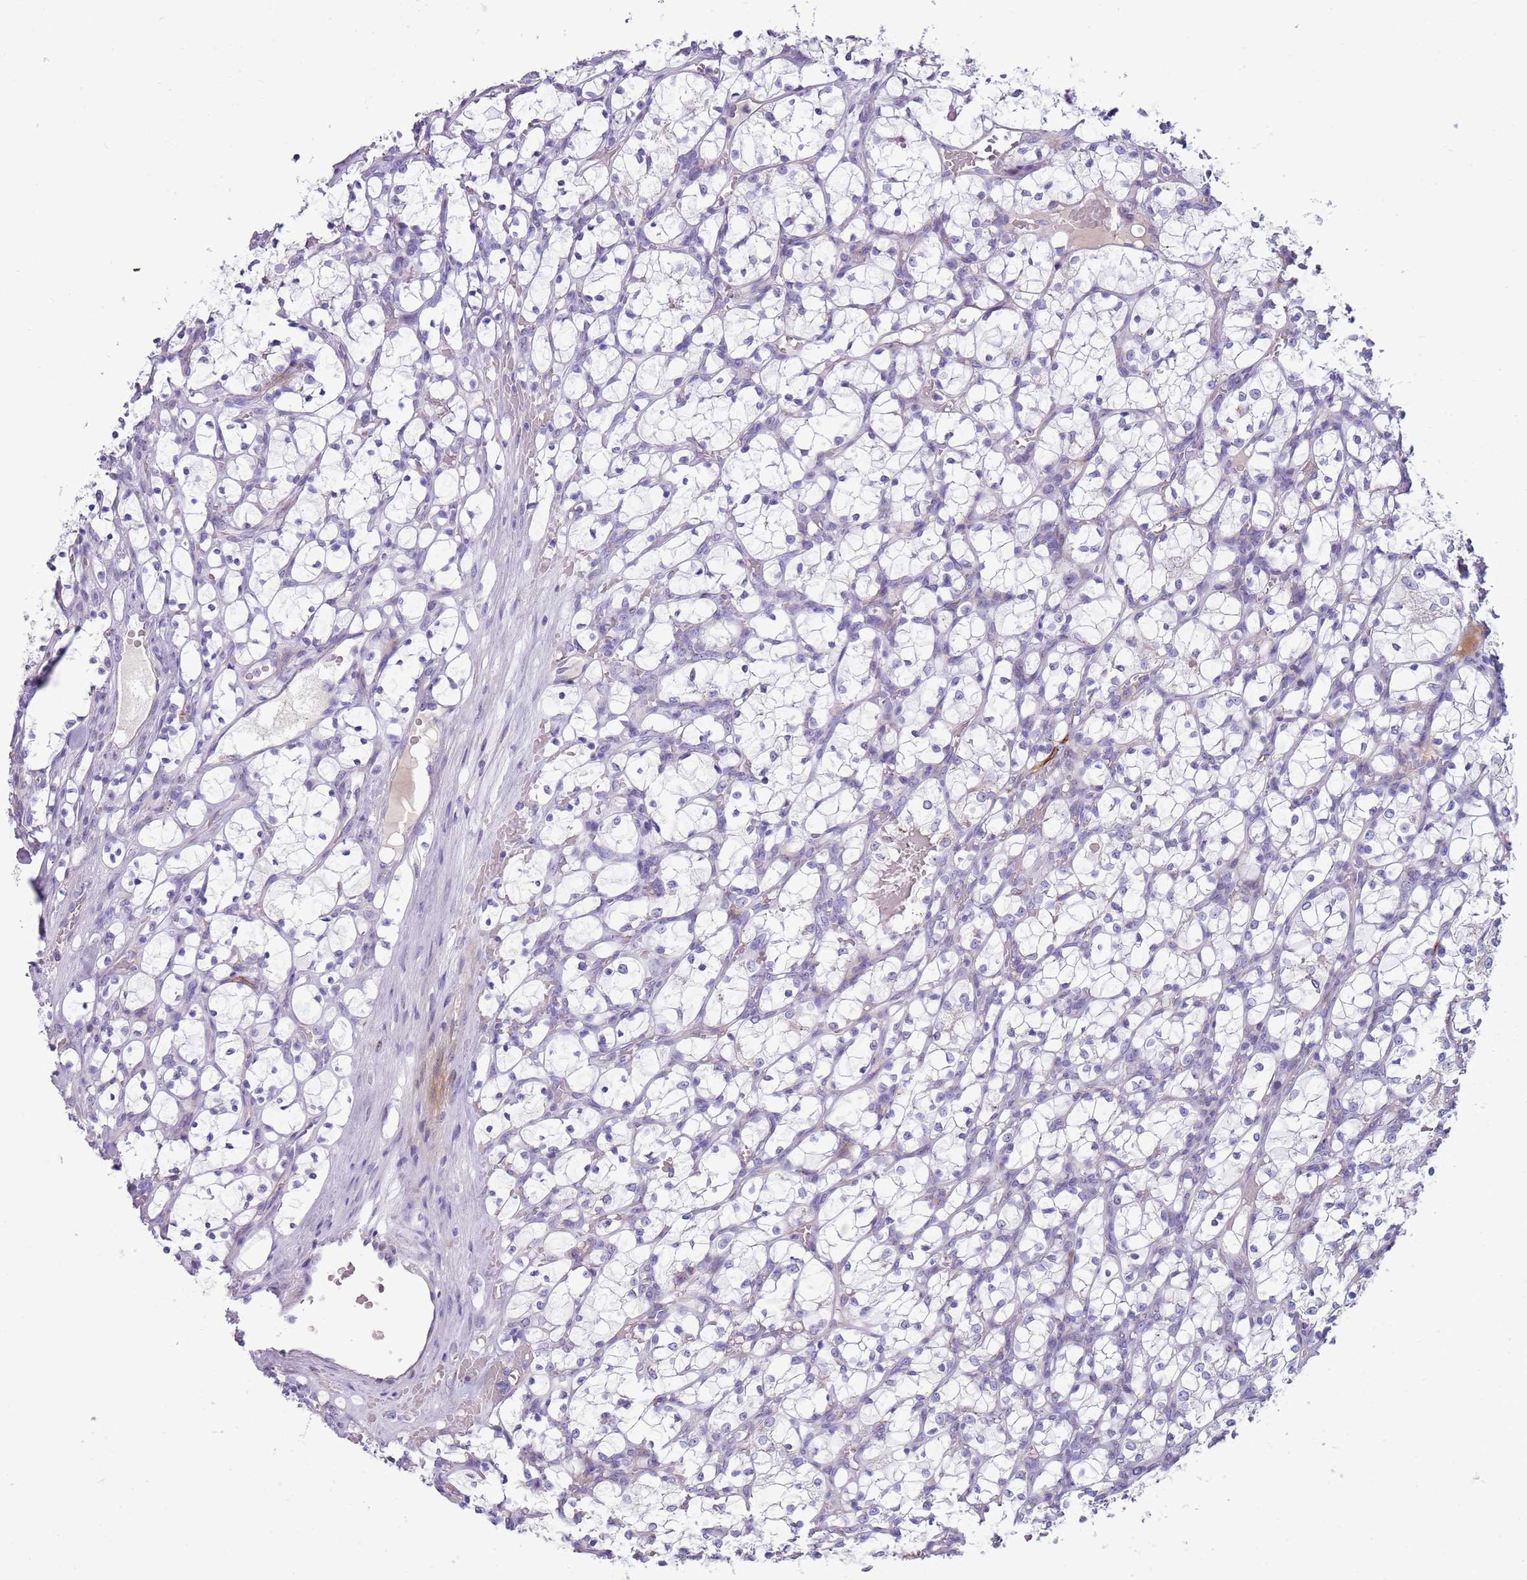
{"staining": {"intensity": "negative", "quantity": "none", "location": "none"}, "tissue": "renal cancer", "cell_type": "Tumor cells", "image_type": "cancer", "snomed": [{"axis": "morphology", "description": "Adenocarcinoma, NOS"}, {"axis": "topography", "description": "Kidney"}], "caption": "The IHC micrograph has no significant positivity in tumor cells of renal adenocarcinoma tissue.", "gene": "NBPF6", "patient": {"sex": "female", "age": 69}}